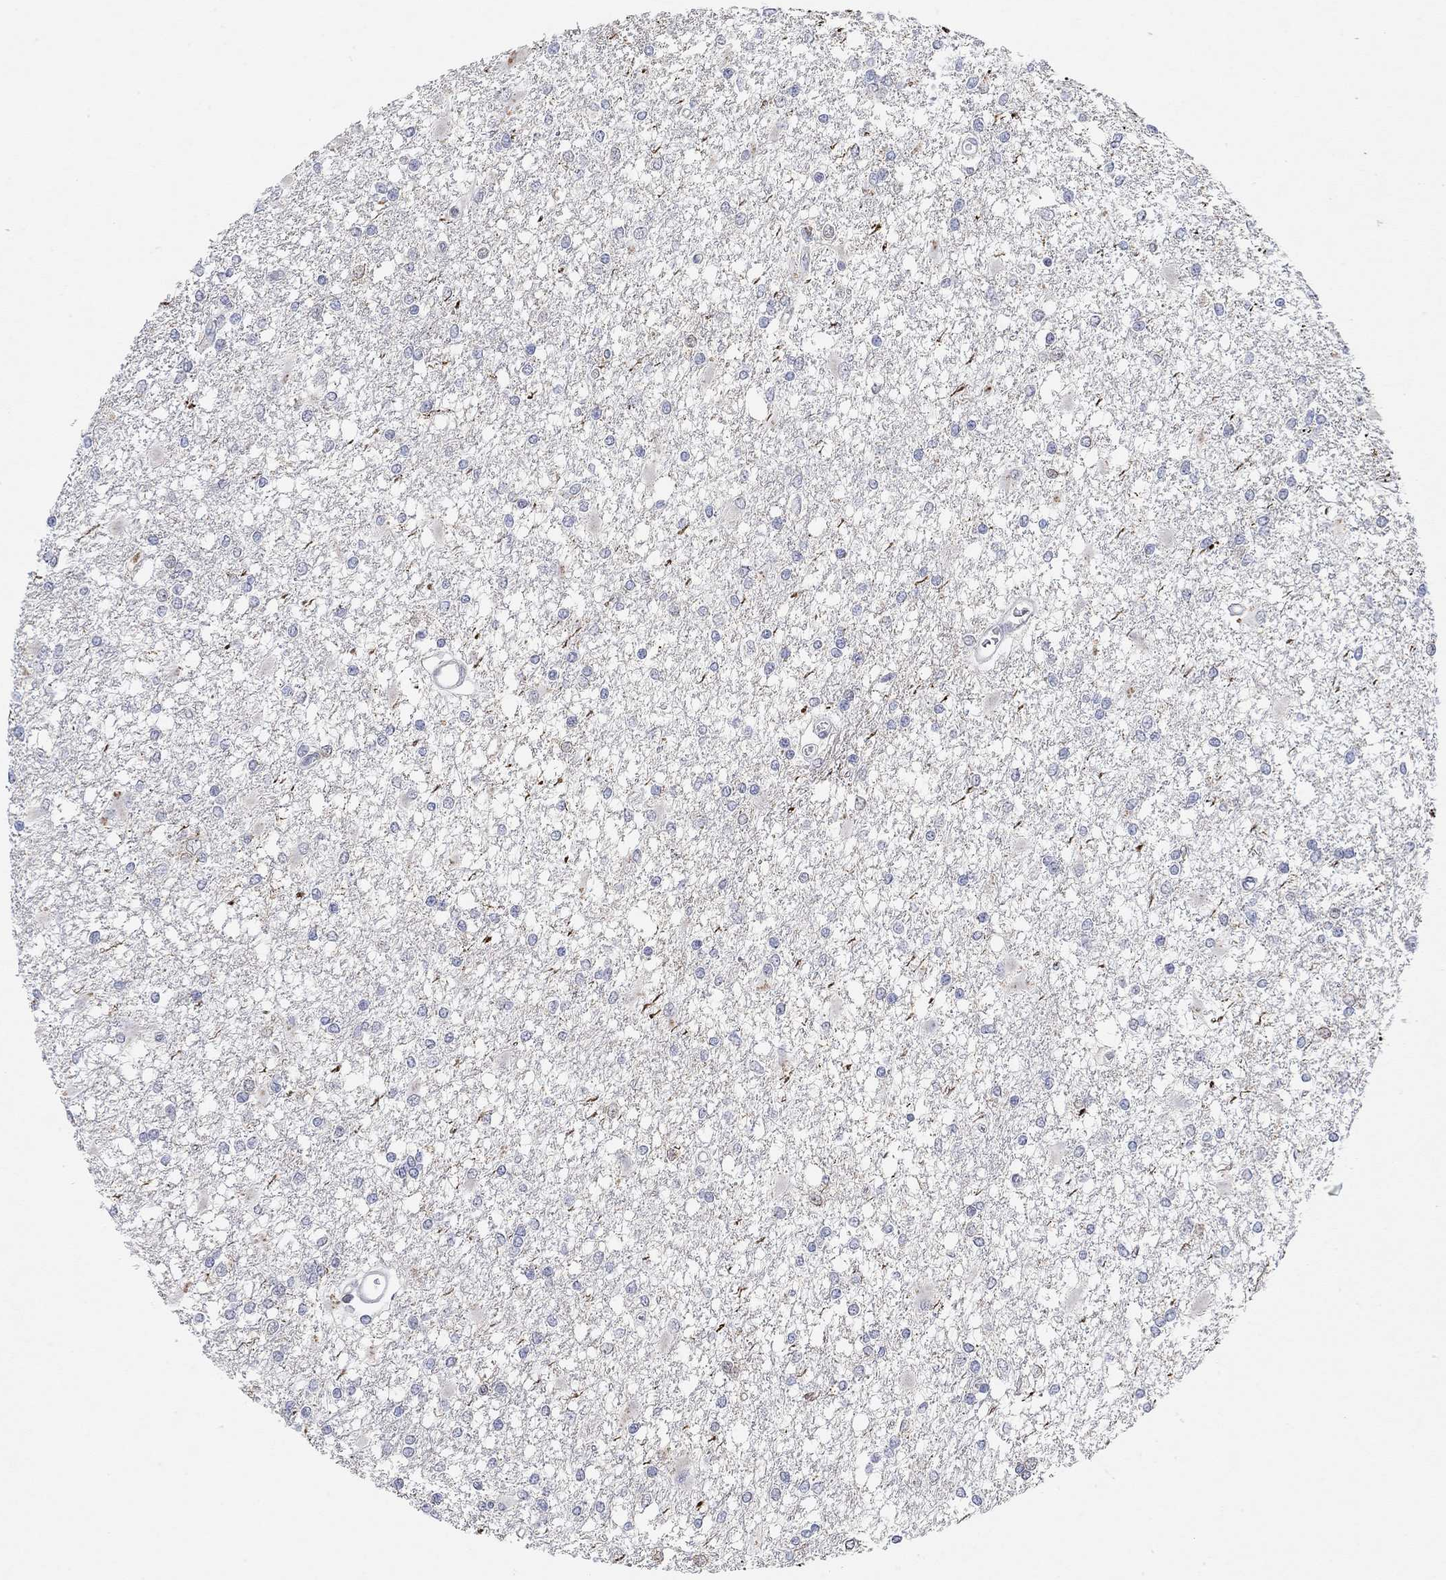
{"staining": {"intensity": "negative", "quantity": "none", "location": "none"}, "tissue": "glioma", "cell_type": "Tumor cells", "image_type": "cancer", "snomed": [{"axis": "morphology", "description": "Glioma, malignant, High grade"}, {"axis": "topography", "description": "Cerebral cortex"}], "caption": "This micrograph is of malignant high-grade glioma stained with IHC to label a protein in brown with the nuclei are counter-stained blue. There is no positivity in tumor cells.", "gene": "VAT1L", "patient": {"sex": "male", "age": 79}}